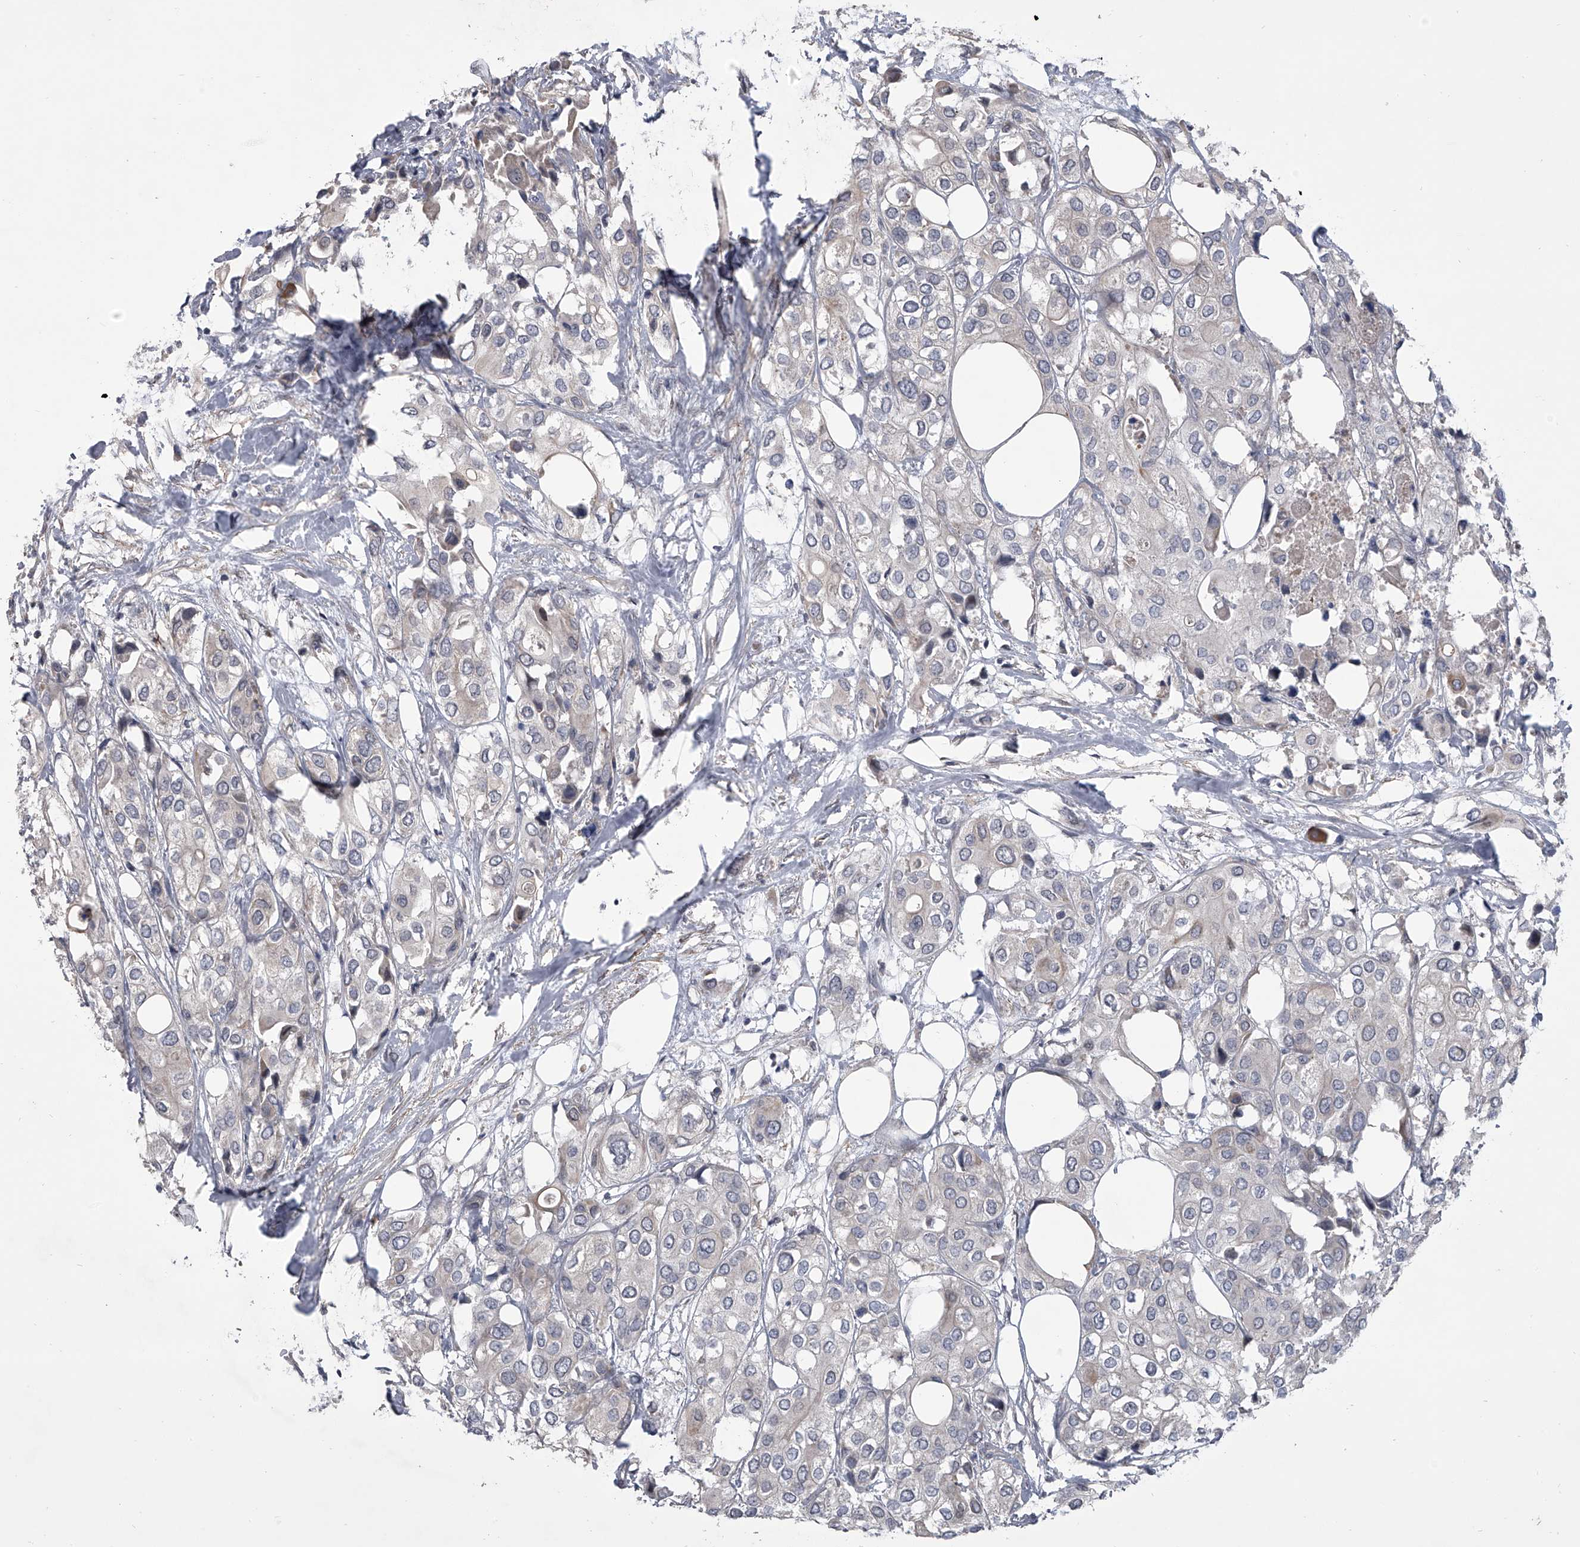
{"staining": {"intensity": "negative", "quantity": "none", "location": "none"}, "tissue": "urothelial cancer", "cell_type": "Tumor cells", "image_type": "cancer", "snomed": [{"axis": "morphology", "description": "Urothelial carcinoma, High grade"}, {"axis": "topography", "description": "Urinary bladder"}], "caption": "This is an IHC photomicrograph of urothelial cancer. There is no expression in tumor cells.", "gene": "HEATR6", "patient": {"sex": "male", "age": 64}}